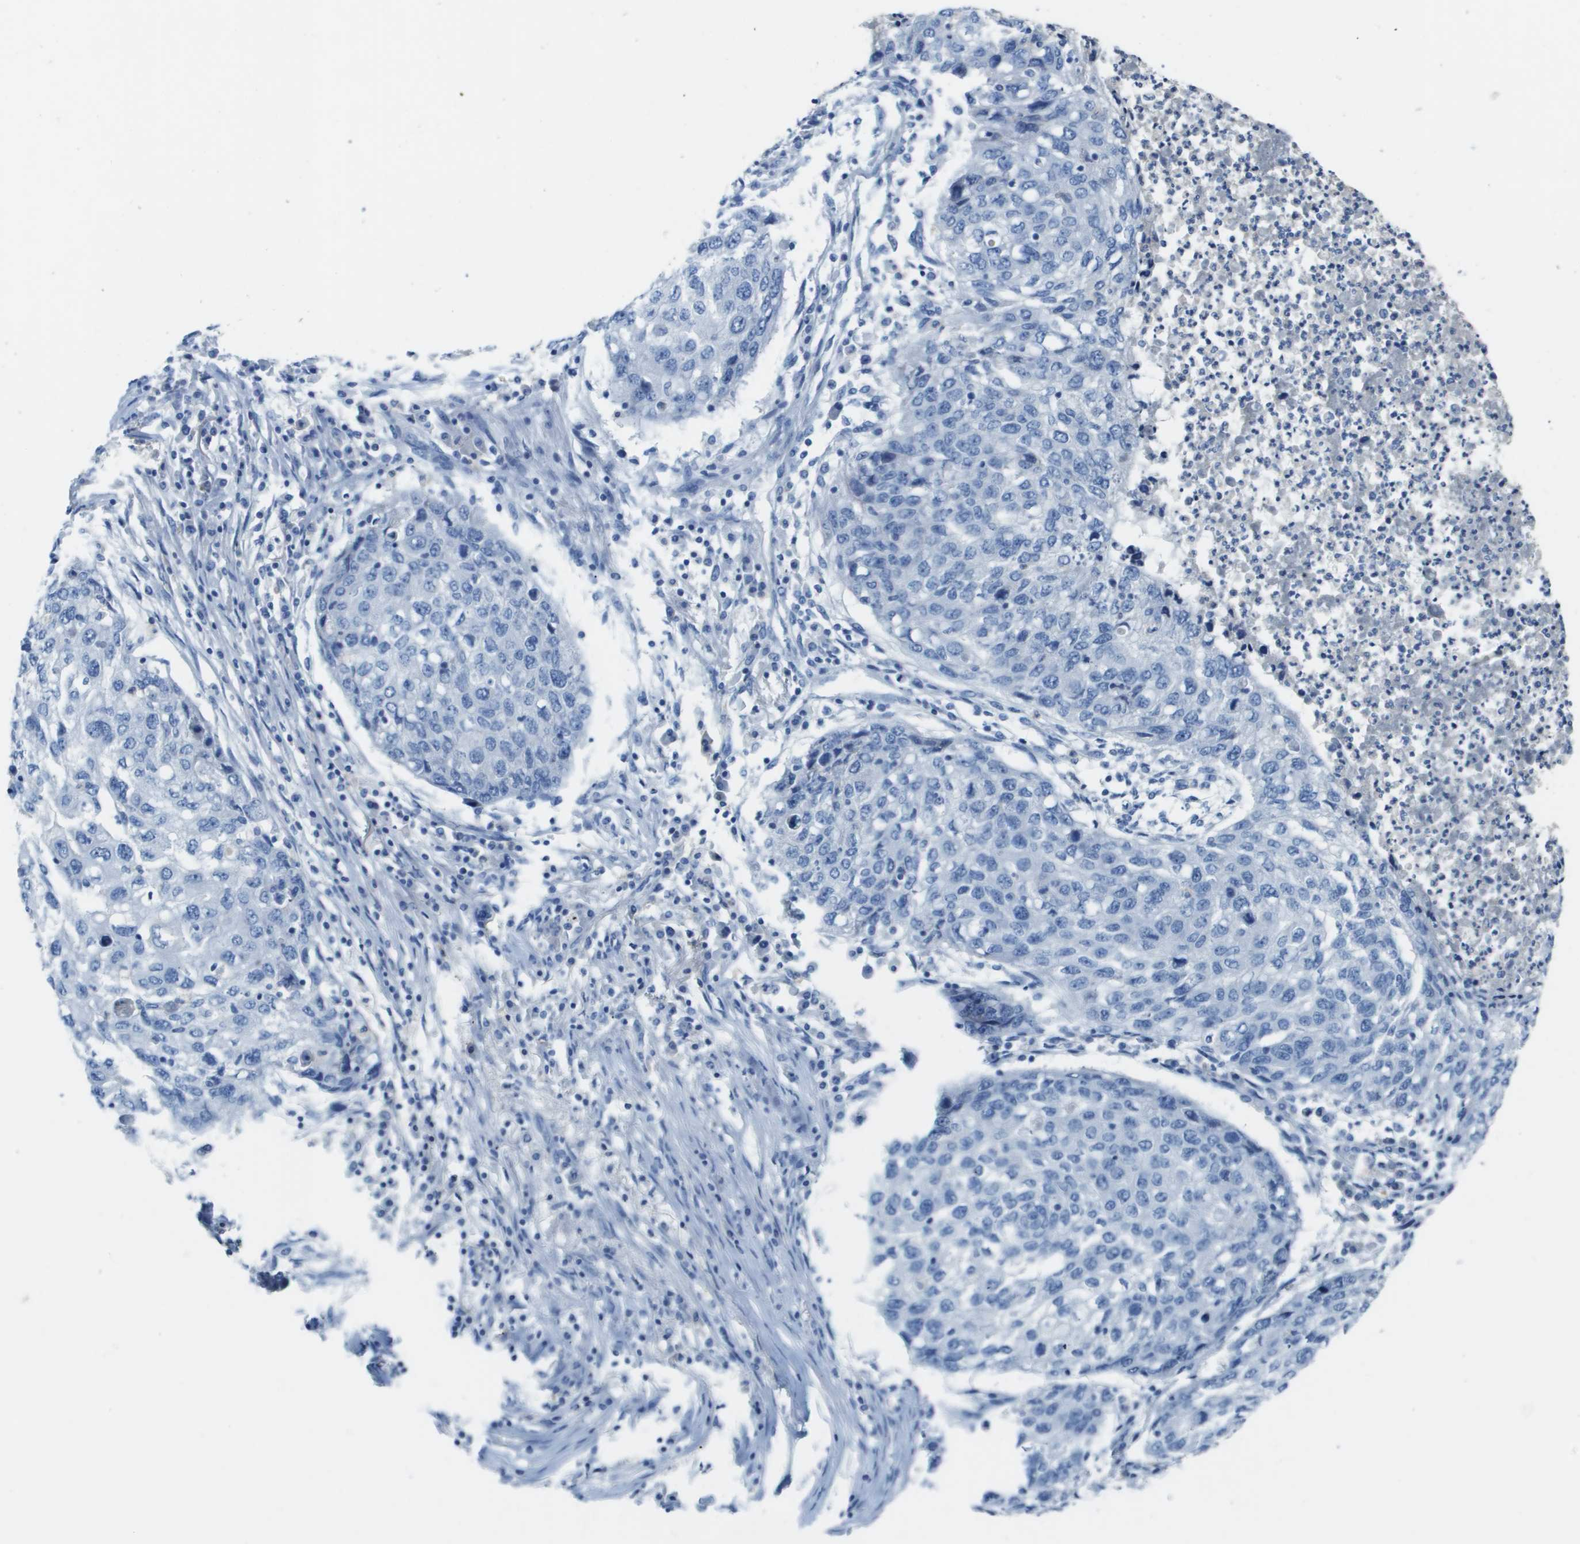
{"staining": {"intensity": "negative", "quantity": "none", "location": "none"}, "tissue": "lung cancer", "cell_type": "Tumor cells", "image_type": "cancer", "snomed": [{"axis": "morphology", "description": "Squamous cell carcinoma, NOS"}, {"axis": "topography", "description": "Lung"}], "caption": "Immunohistochemistry (IHC) photomicrograph of neoplastic tissue: human lung cancer (squamous cell carcinoma) stained with DAB reveals no significant protein positivity in tumor cells.", "gene": "CD46", "patient": {"sex": "female", "age": 63}}